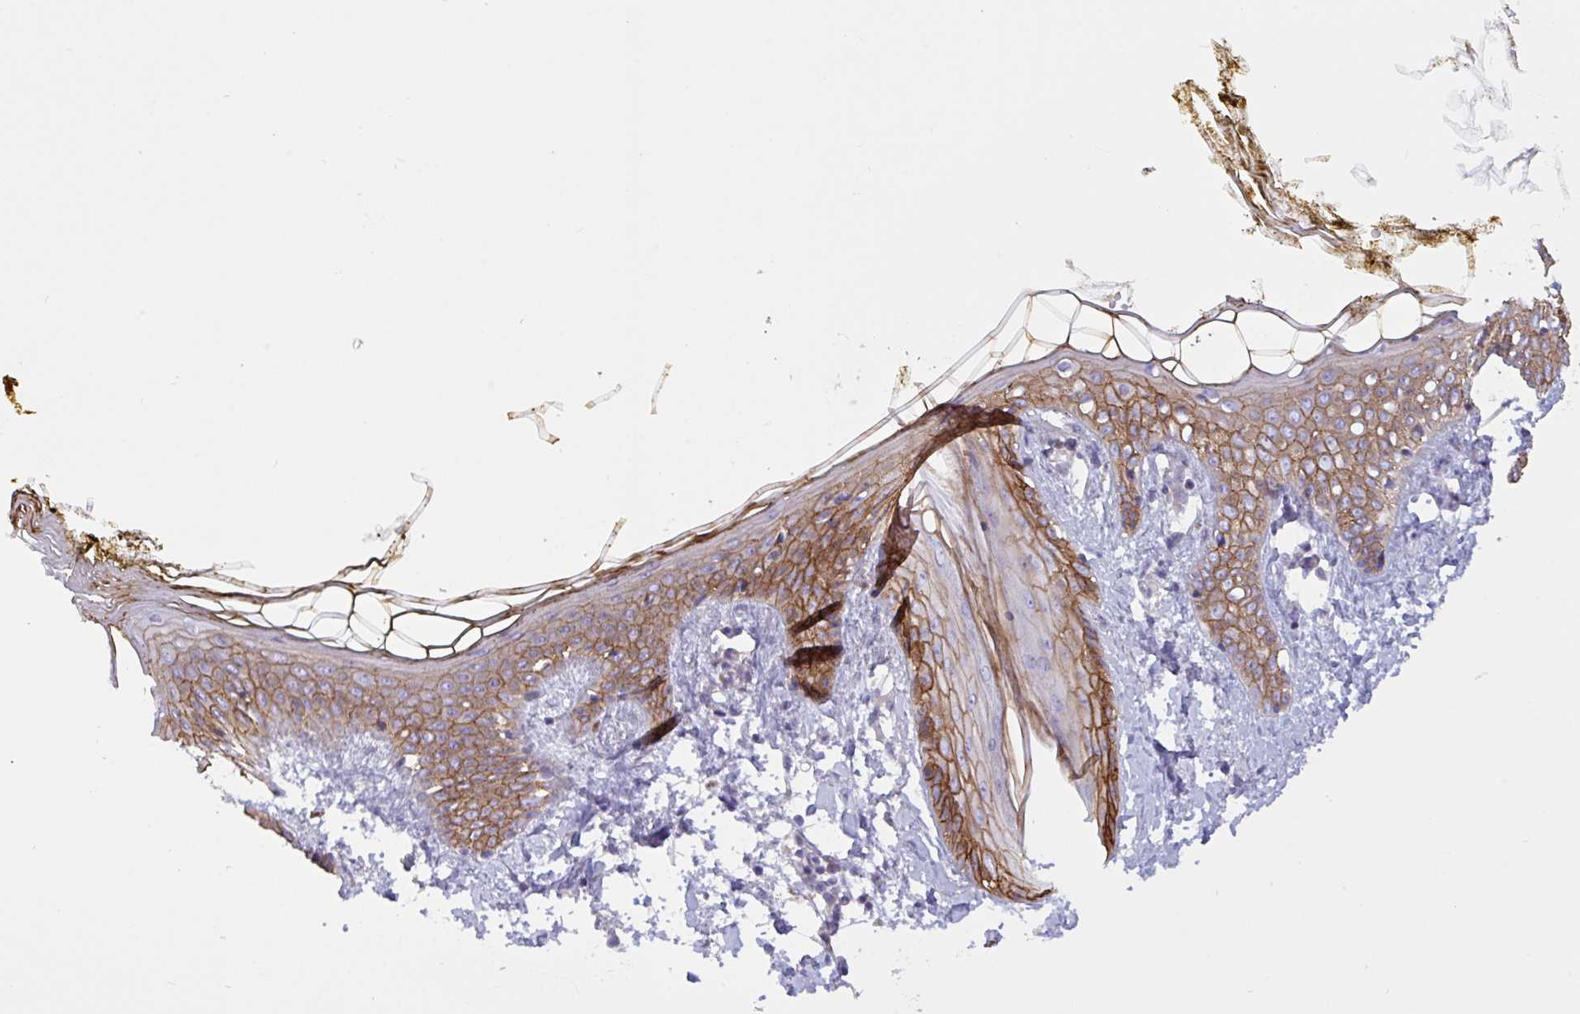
{"staining": {"intensity": "negative", "quantity": "none", "location": "none"}, "tissue": "skin", "cell_type": "Fibroblasts", "image_type": "normal", "snomed": [{"axis": "morphology", "description": "Normal tissue, NOS"}, {"axis": "topography", "description": "Skin"}], "caption": "Immunohistochemical staining of normal human skin exhibits no significant positivity in fibroblasts.", "gene": "DSC3", "patient": {"sex": "female", "age": 34}}